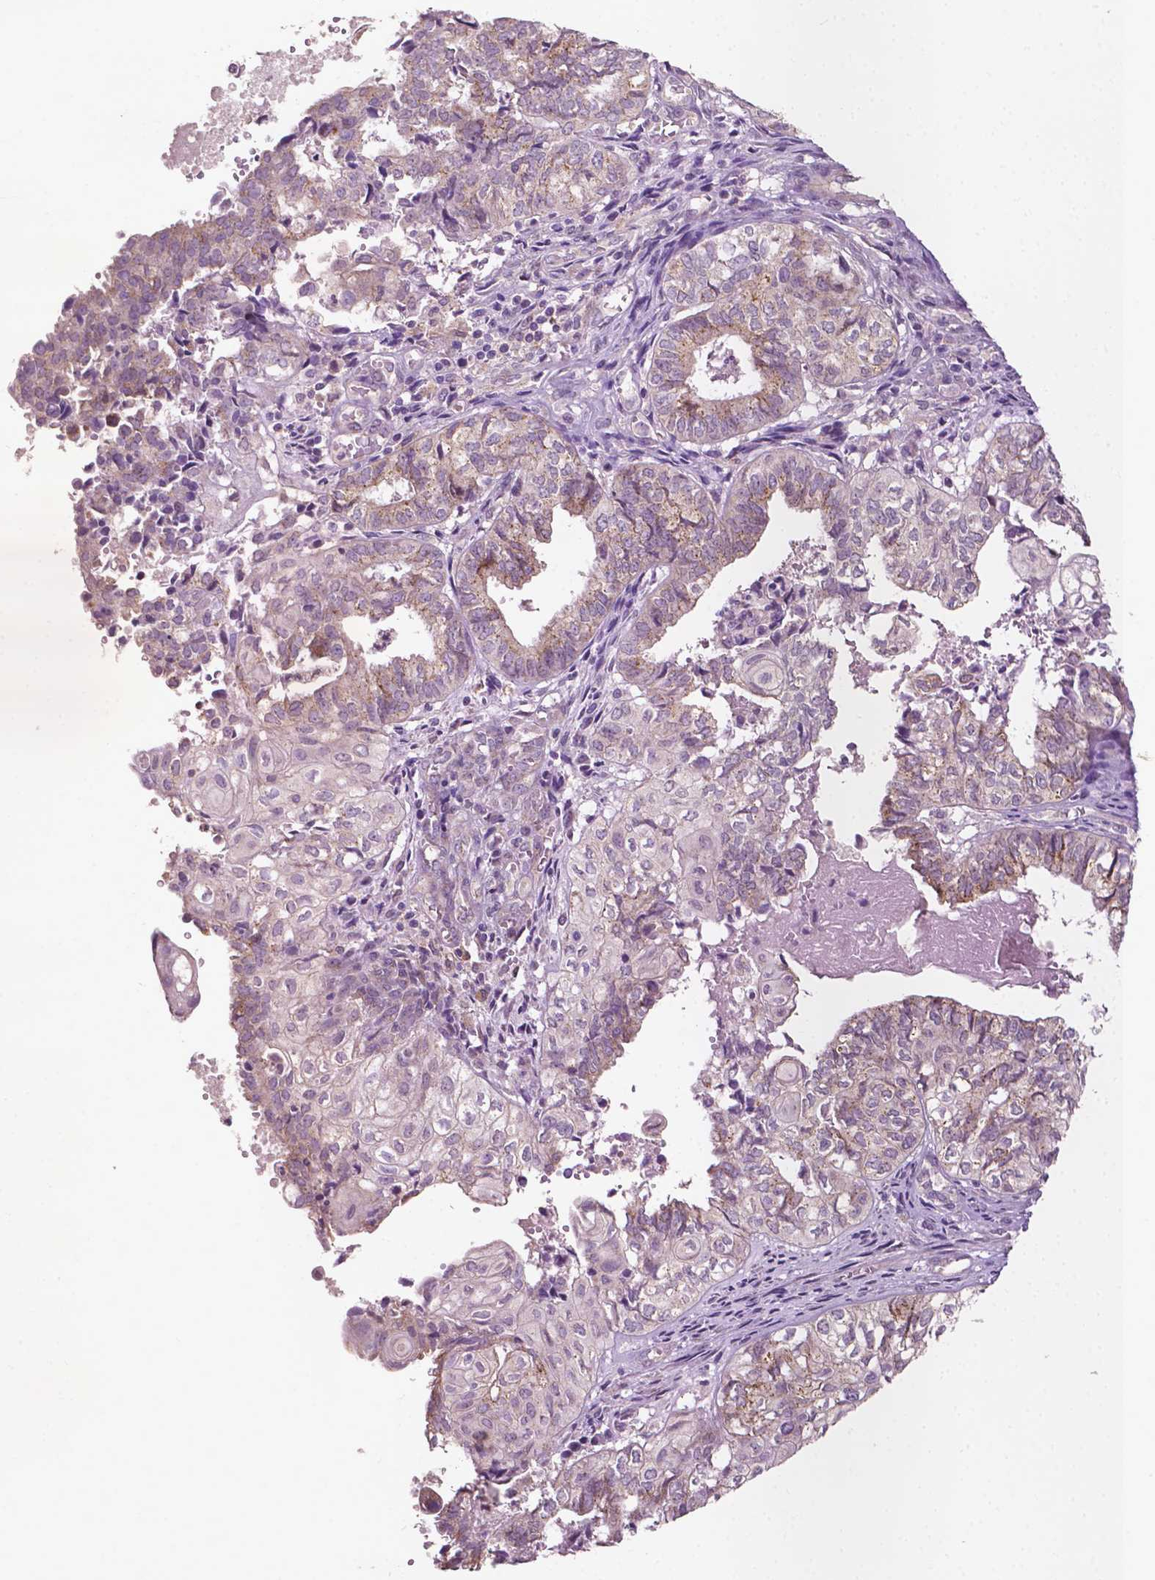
{"staining": {"intensity": "moderate", "quantity": "25%-75%", "location": "cytoplasmic/membranous"}, "tissue": "ovarian cancer", "cell_type": "Tumor cells", "image_type": "cancer", "snomed": [{"axis": "morphology", "description": "Carcinoma, endometroid"}, {"axis": "topography", "description": "Ovary"}], "caption": "Immunohistochemistry (IHC) micrograph of human ovarian cancer (endometroid carcinoma) stained for a protein (brown), which displays medium levels of moderate cytoplasmic/membranous expression in about 25%-75% of tumor cells.", "gene": "EBAG9", "patient": {"sex": "female", "age": 64}}